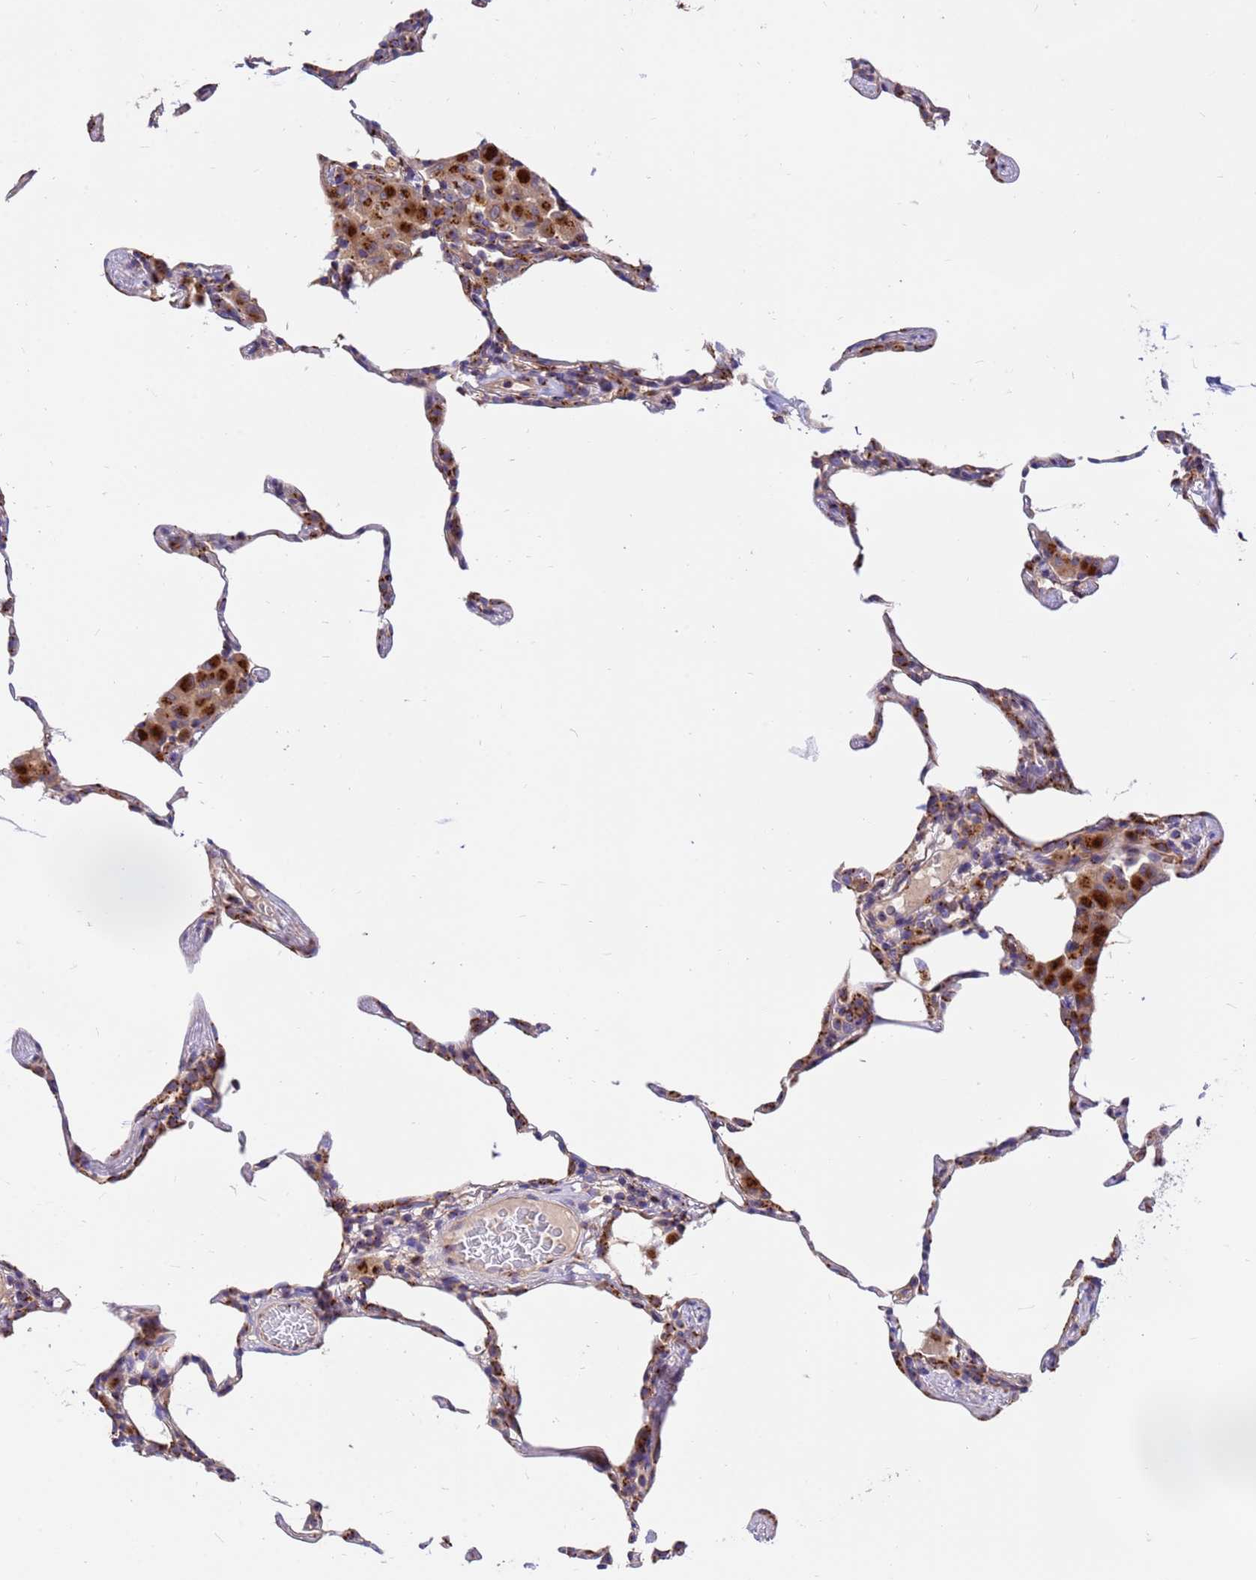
{"staining": {"intensity": "moderate", "quantity": "25%-75%", "location": "cytoplasmic/membranous"}, "tissue": "lung", "cell_type": "Alveolar cells", "image_type": "normal", "snomed": [{"axis": "morphology", "description": "Normal tissue, NOS"}, {"axis": "topography", "description": "Lung"}], "caption": "Protein analysis of normal lung shows moderate cytoplasmic/membranous expression in about 25%-75% of alveolar cells.", "gene": "HPS3", "patient": {"sex": "female", "age": 57}}